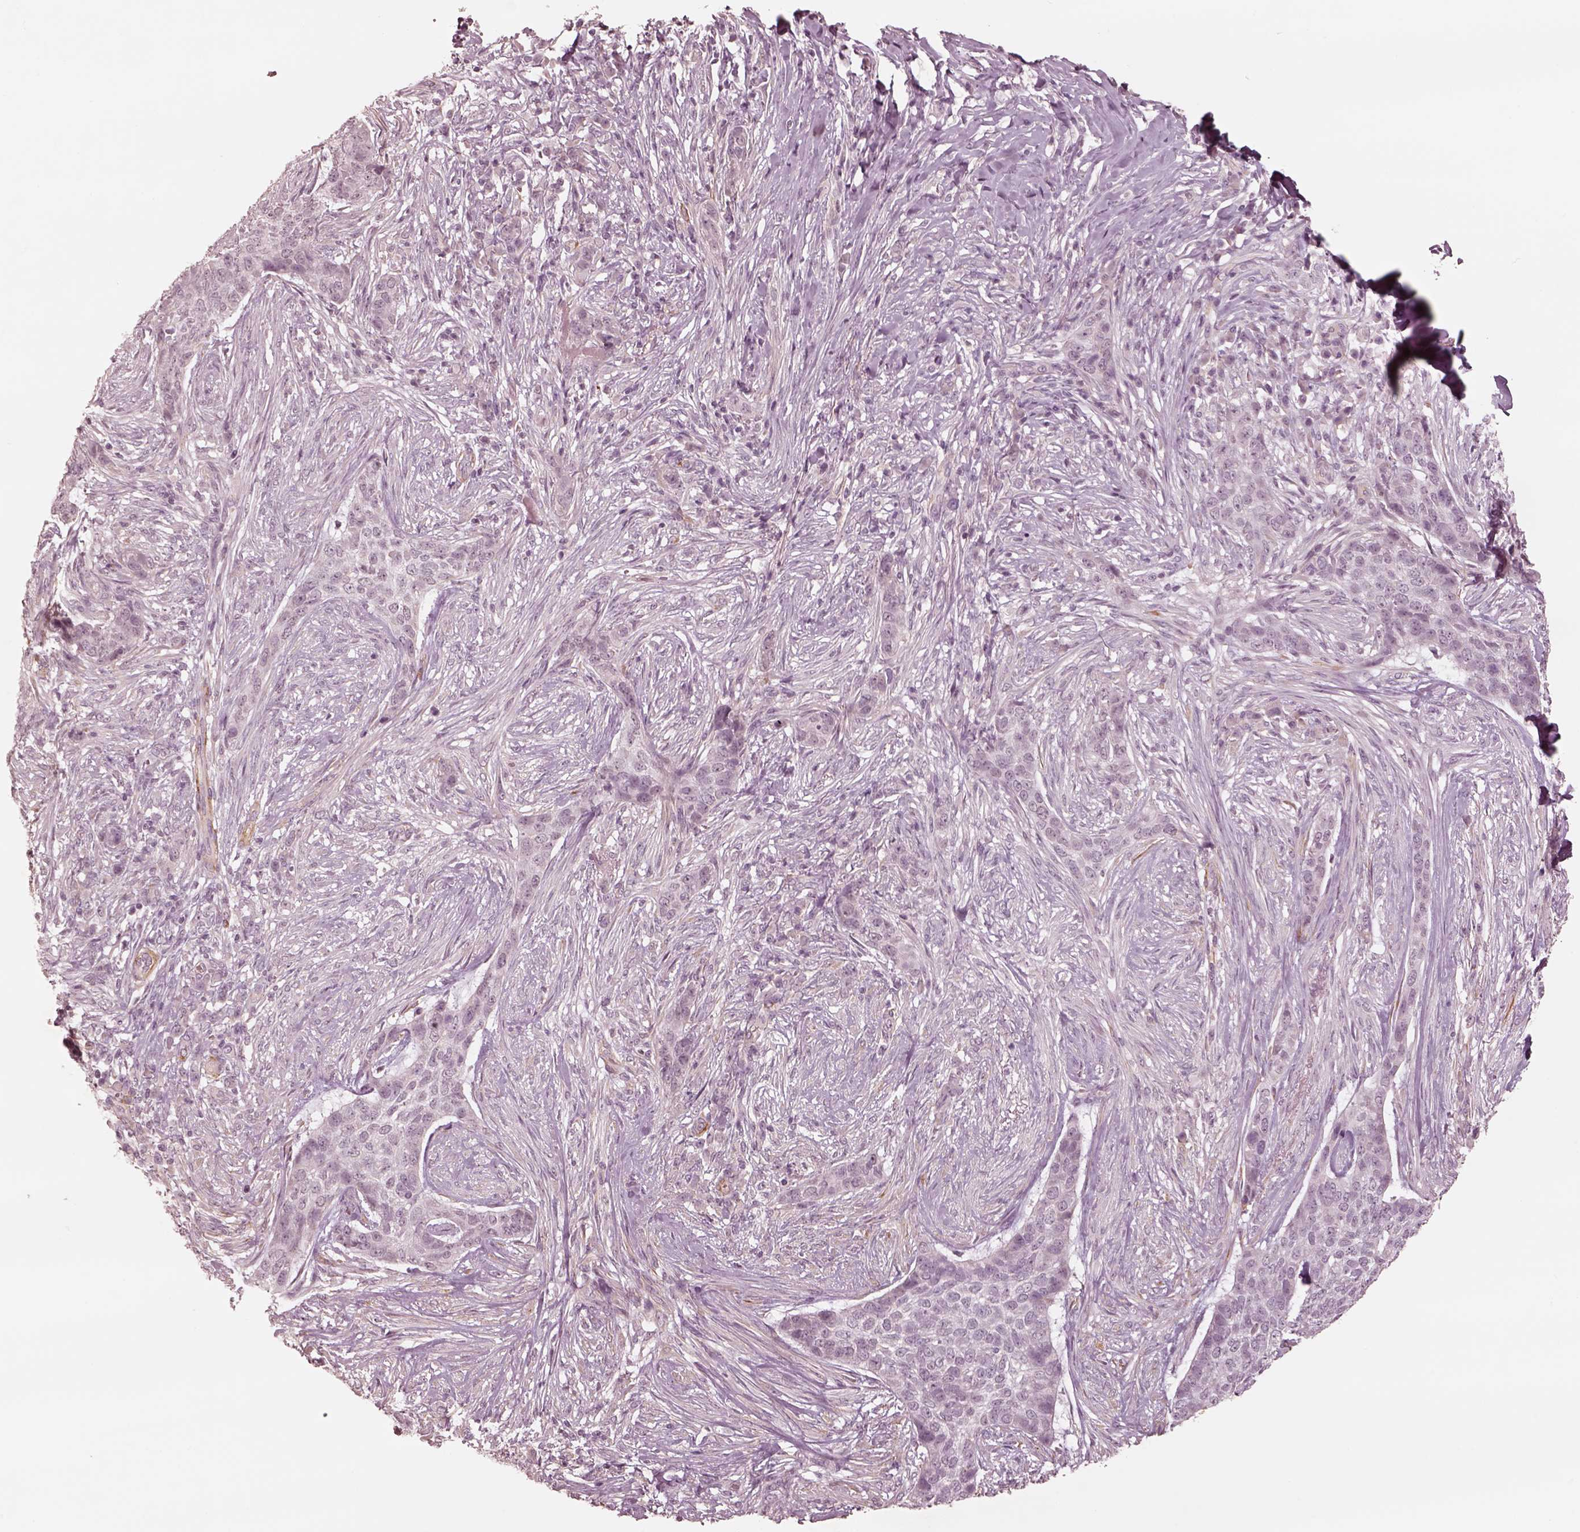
{"staining": {"intensity": "negative", "quantity": "none", "location": "none"}, "tissue": "skin cancer", "cell_type": "Tumor cells", "image_type": "cancer", "snomed": [{"axis": "morphology", "description": "Basal cell carcinoma"}, {"axis": "topography", "description": "Skin"}], "caption": "Tumor cells are negative for protein expression in human skin cancer.", "gene": "DNAAF9", "patient": {"sex": "female", "age": 69}}